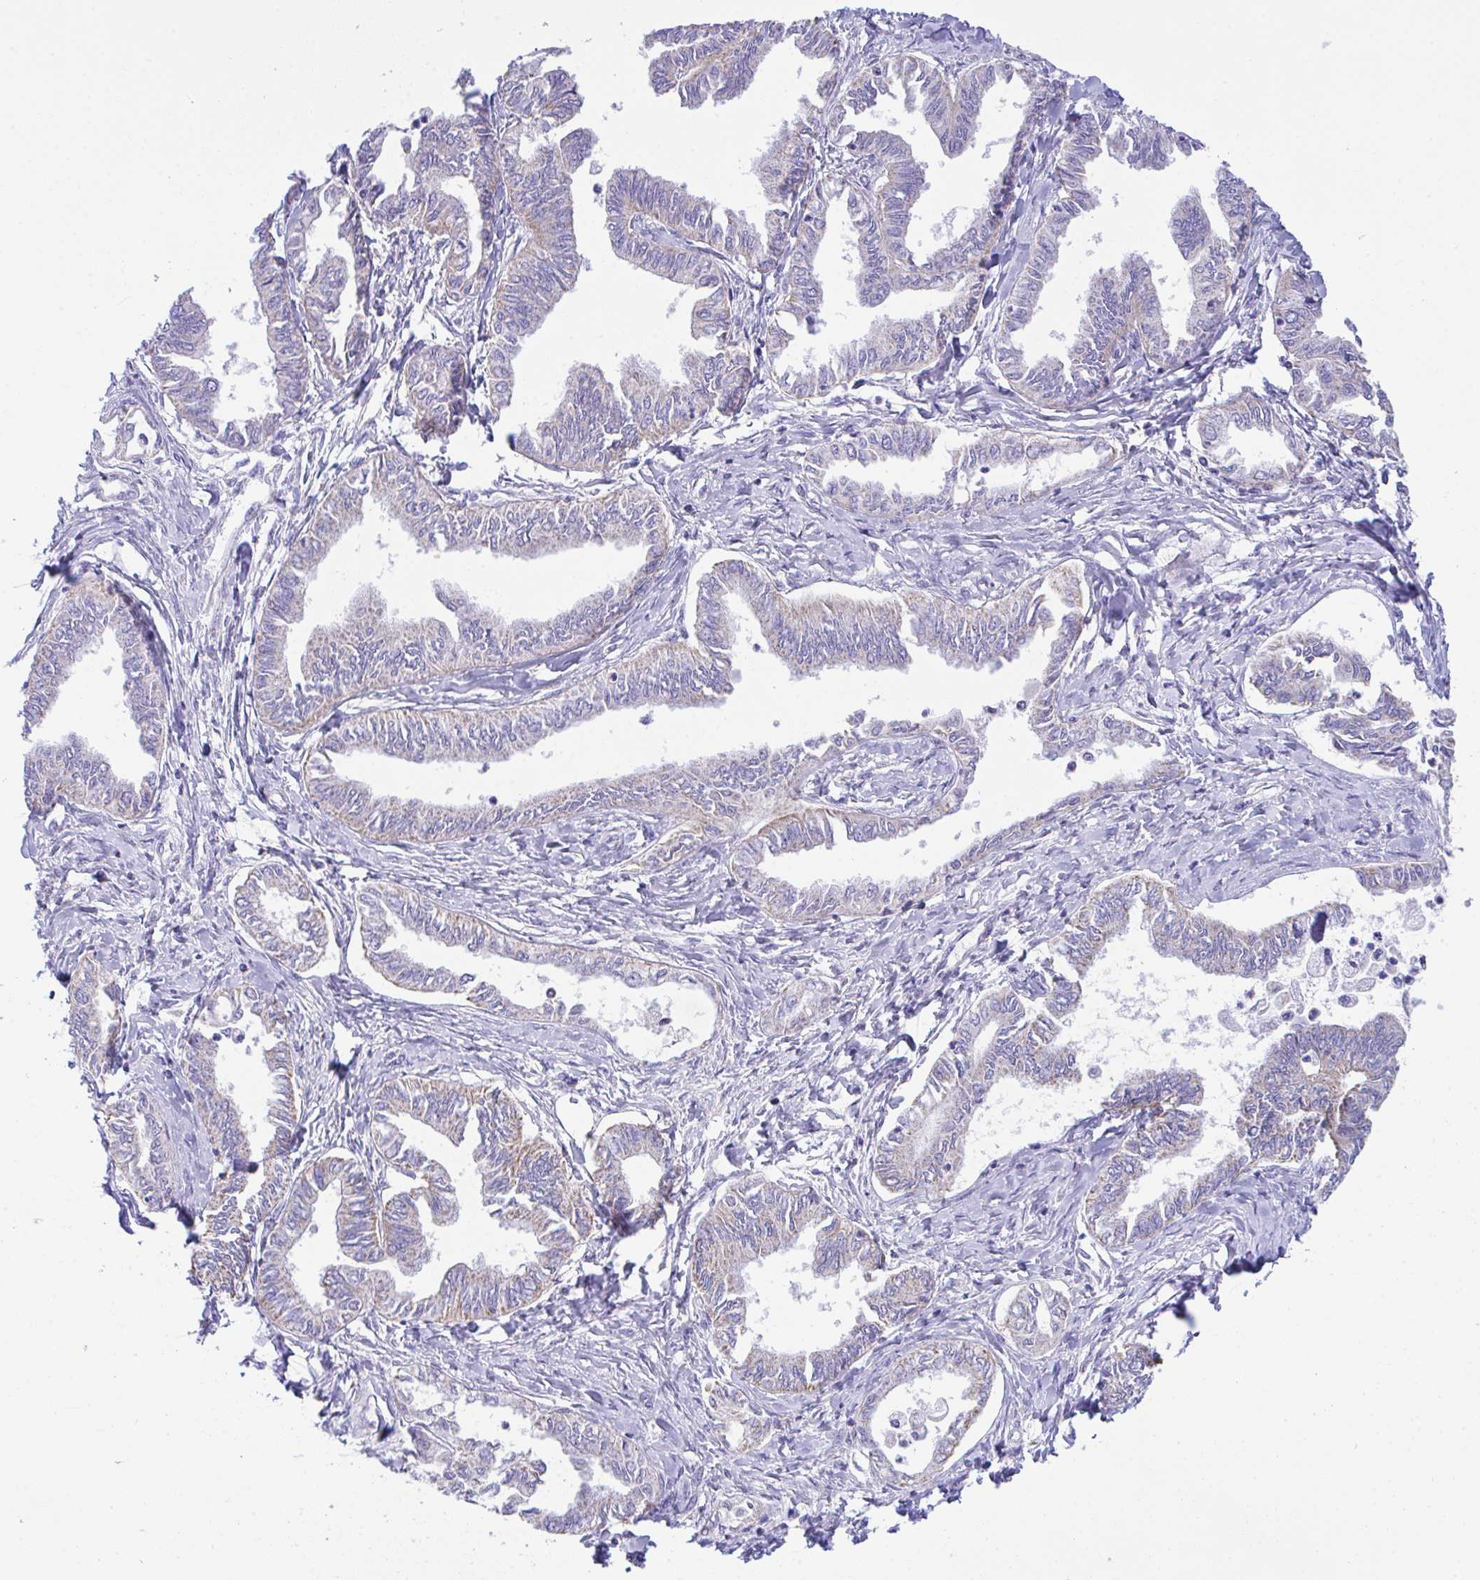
{"staining": {"intensity": "weak", "quantity": "<25%", "location": "cytoplasmic/membranous"}, "tissue": "ovarian cancer", "cell_type": "Tumor cells", "image_type": "cancer", "snomed": [{"axis": "morphology", "description": "Carcinoma, endometroid"}, {"axis": "topography", "description": "Ovary"}], "caption": "Endometroid carcinoma (ovarian) was stained to show a protein in brown. There is no significant expression in tumor cells. The staining is performed using DAB (3,3'-diaminobenzidine) brown chromogen with nuclei counter-stained in using hematoxylin.", "gene": "NLRP8", "patient": {"sex": "female", "age": 70}}